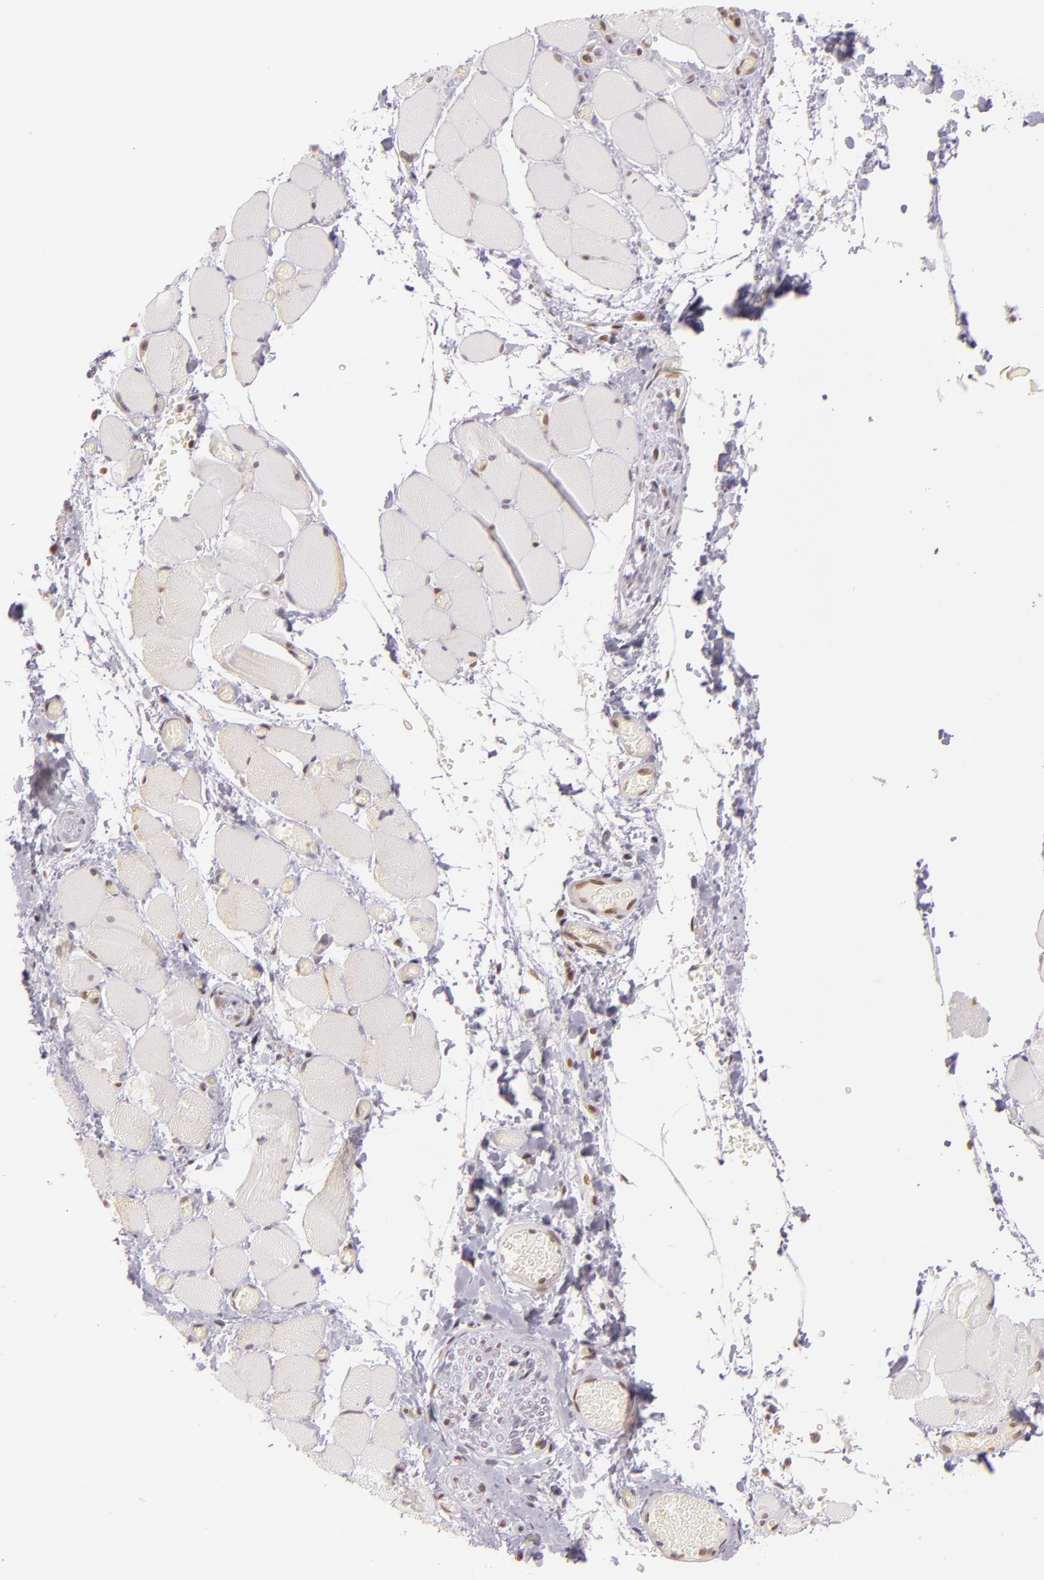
{"staining": {"intensity": "weak", "quantity": "<25%", "location": "nuclear"}, "tissue": "skeletal muscle", "cell_type": "Myocytes", "image_type": "normal", "snomed": [{"axis": "morphology", "description": "Normal tissue, NOS"}, {"axis": "topography", "description": "Skeletal muscle"}, {"axis": "topography", "description": "Soft tissue"}], "caption": "Immunohistochemistry image of normal human skeletal muscle stained for a protein (brown), which reveals no staining in myocytes. (IHC, brightfield microscopy, high magnification).", "gene": "ENSG00000290315", "patient": {"sex": "female", "age": 58}}